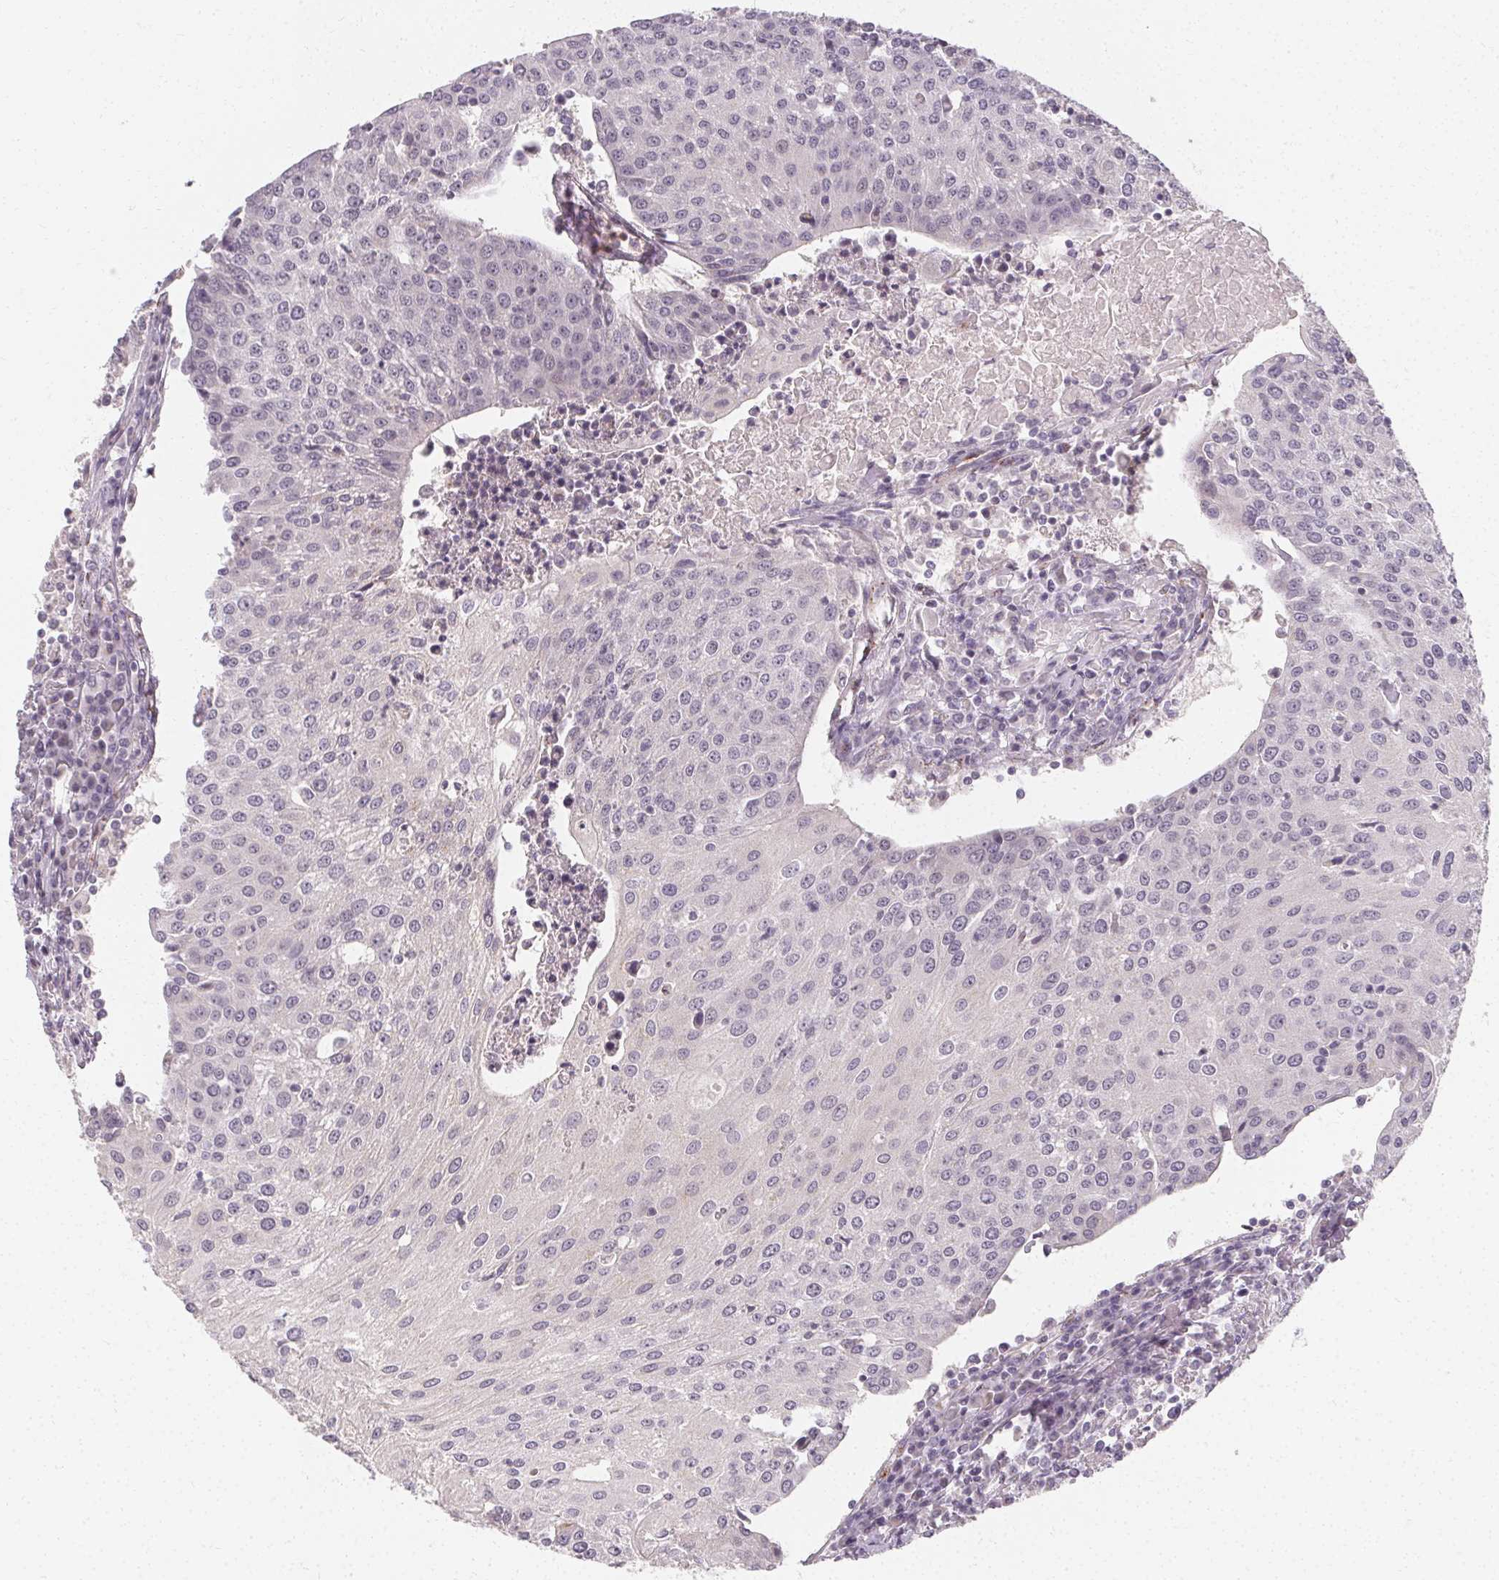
{"staining": {"intensity": "negative", "quantity": "none", "location": "none"}, "tissue": "urothelial cancer", "cell_type": "Tumor cells", "image_type": "cancer", "snomed": [{"axis": "morphology", "description": "Urothelial carcinoma, High grade"}, {"axis": "topography", "description": "Urinary bladder"}], "caption": "Photomicrograph shows no significant protein positivity in tumor cells of urothelial cancer.", "gene": "CLCNKB", "patient": {"sex": "female", "age": 85}}